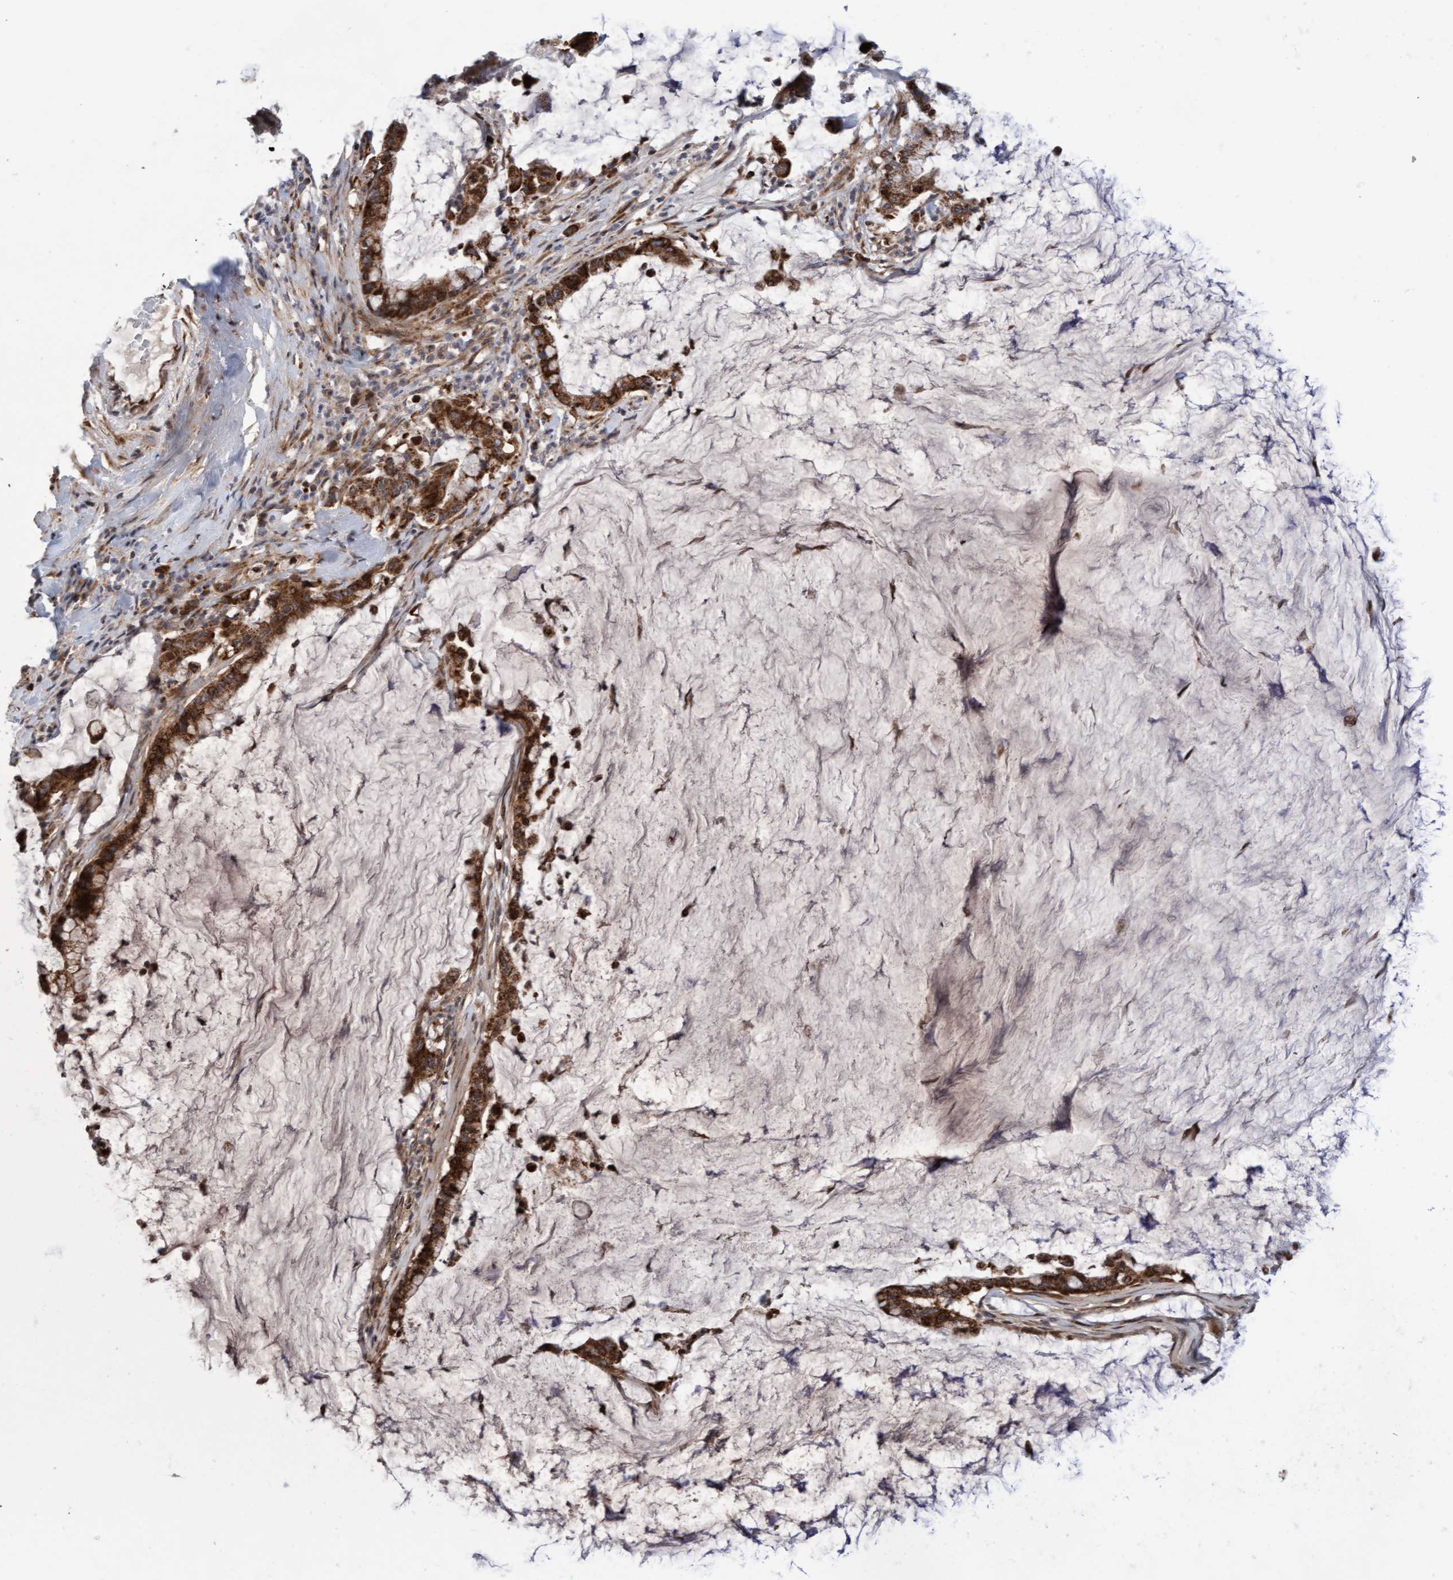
{"staining": {"intensity": "strong", "quantity": ">75%", "location": "cytoplasmic/membranous"}, "tissue": "pancreatic cancer", "cell_type": "Tumor cells", "image_type": "cancer", "snomed": [{"axis": "morphology", "description": "Adenocarcinoma, NOS"}, {"axis": "topography", "description": "Pancreas"}], "caption": "Immunohistochemical staining of pancreatic adenocarcinoma exhibits high levels of strong cytoplasmic/membranous expression in about >75% of tumor cells.", "gene": "PECR", "patient": {"sex": "male", "age": 41}}